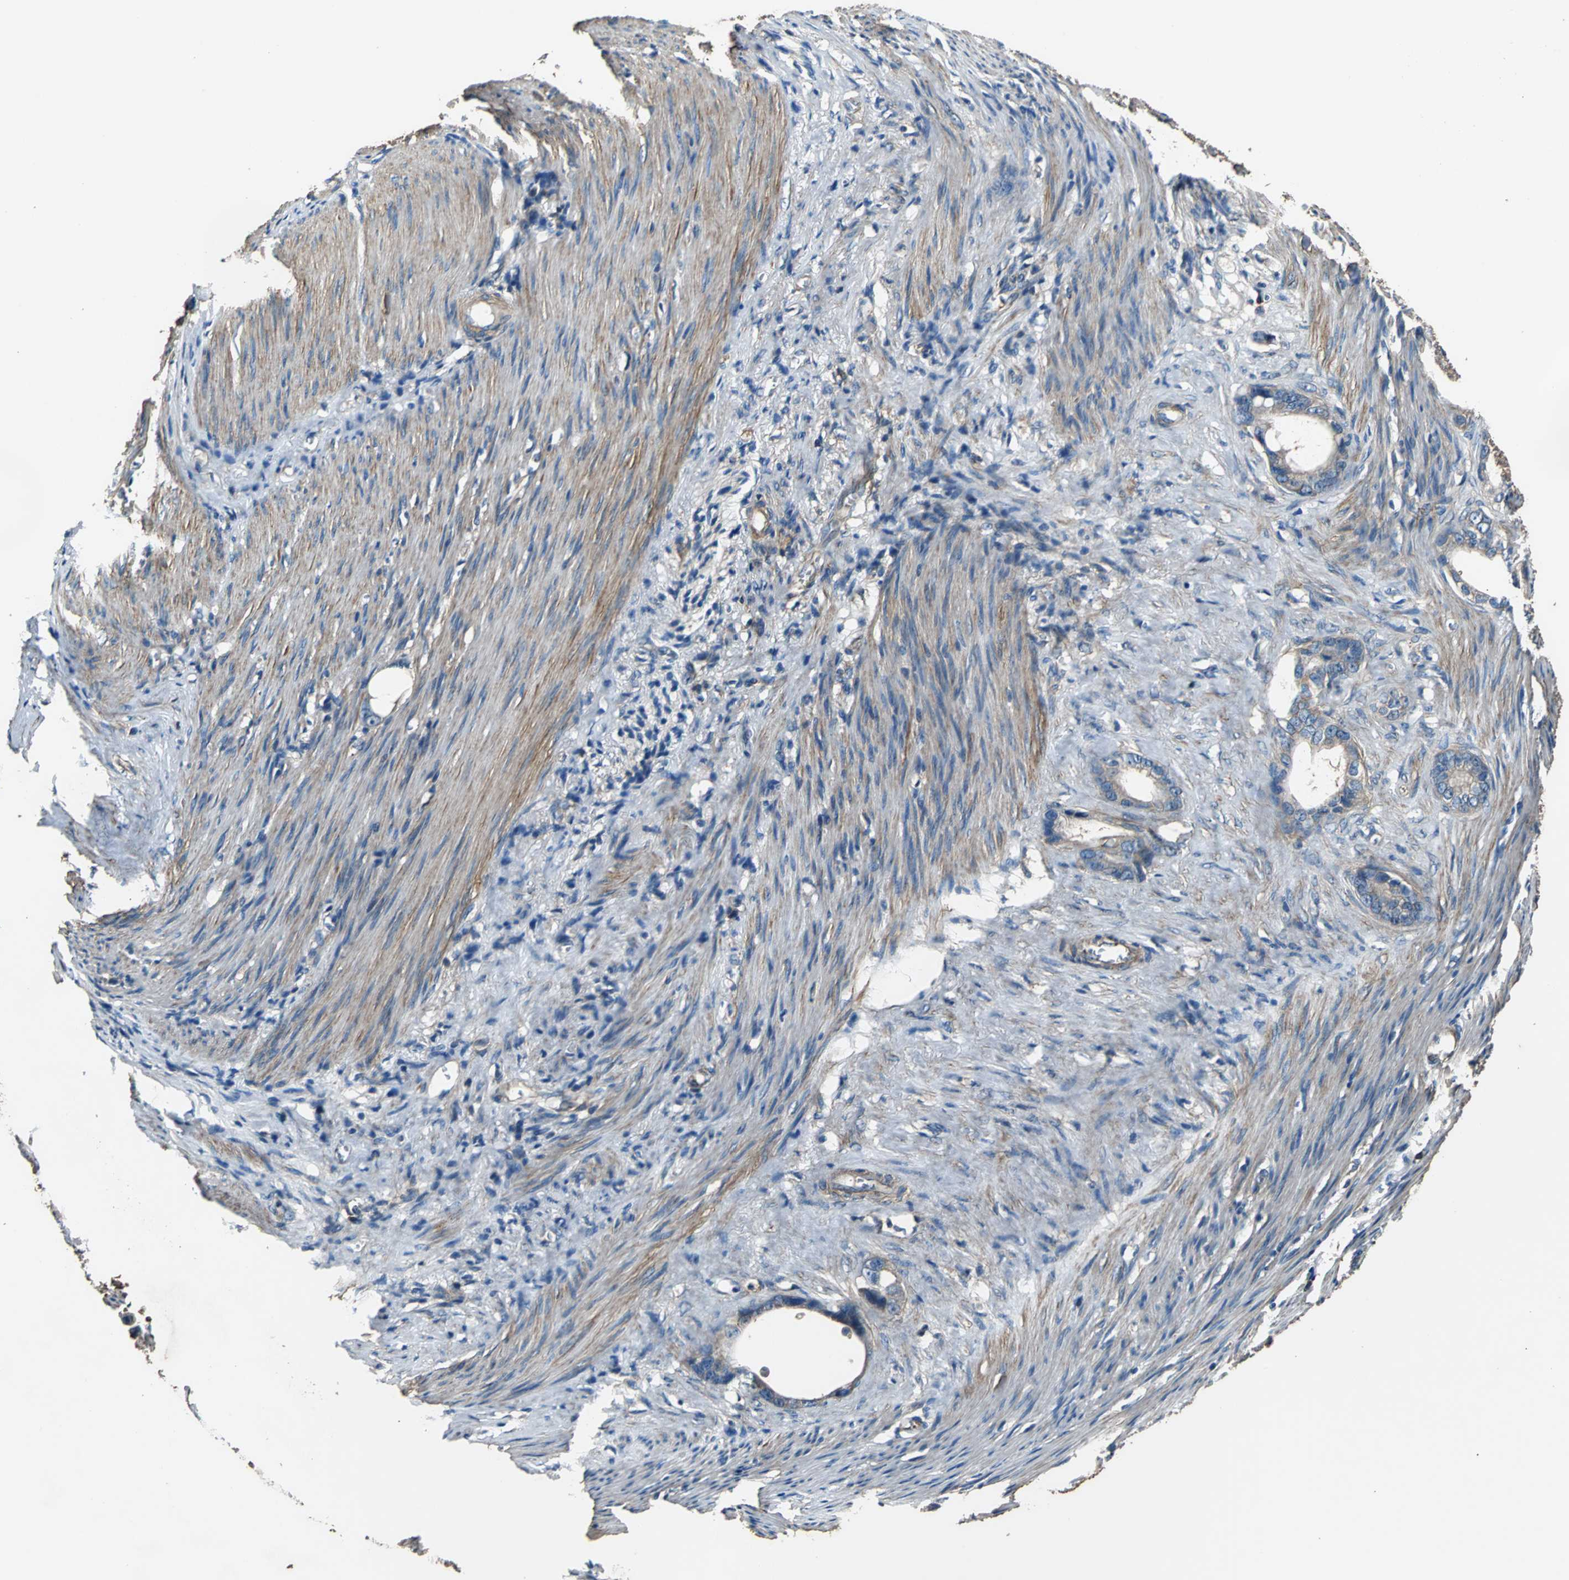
{"staining": {"intensity": "moderate", "quantity": ">75%", "location": "cytoplasmic/membranous"}, "tissue": "stomach cancer", "cell_type": "Tumor cells", "image_type": "cancer", "snomed": [{"axis": "morphology", "description": "Adenocarcinoma, NOS"}, {"axis": "topography", "description": "Stomach"}], "caption": "Adenocarcinoma (stomach) stained for a protein exhibits moderate cytoplasmic/membranous positivity in tumor cells.", "gene": "PARVA", "patient": {"sex": "female", "age": 75}}